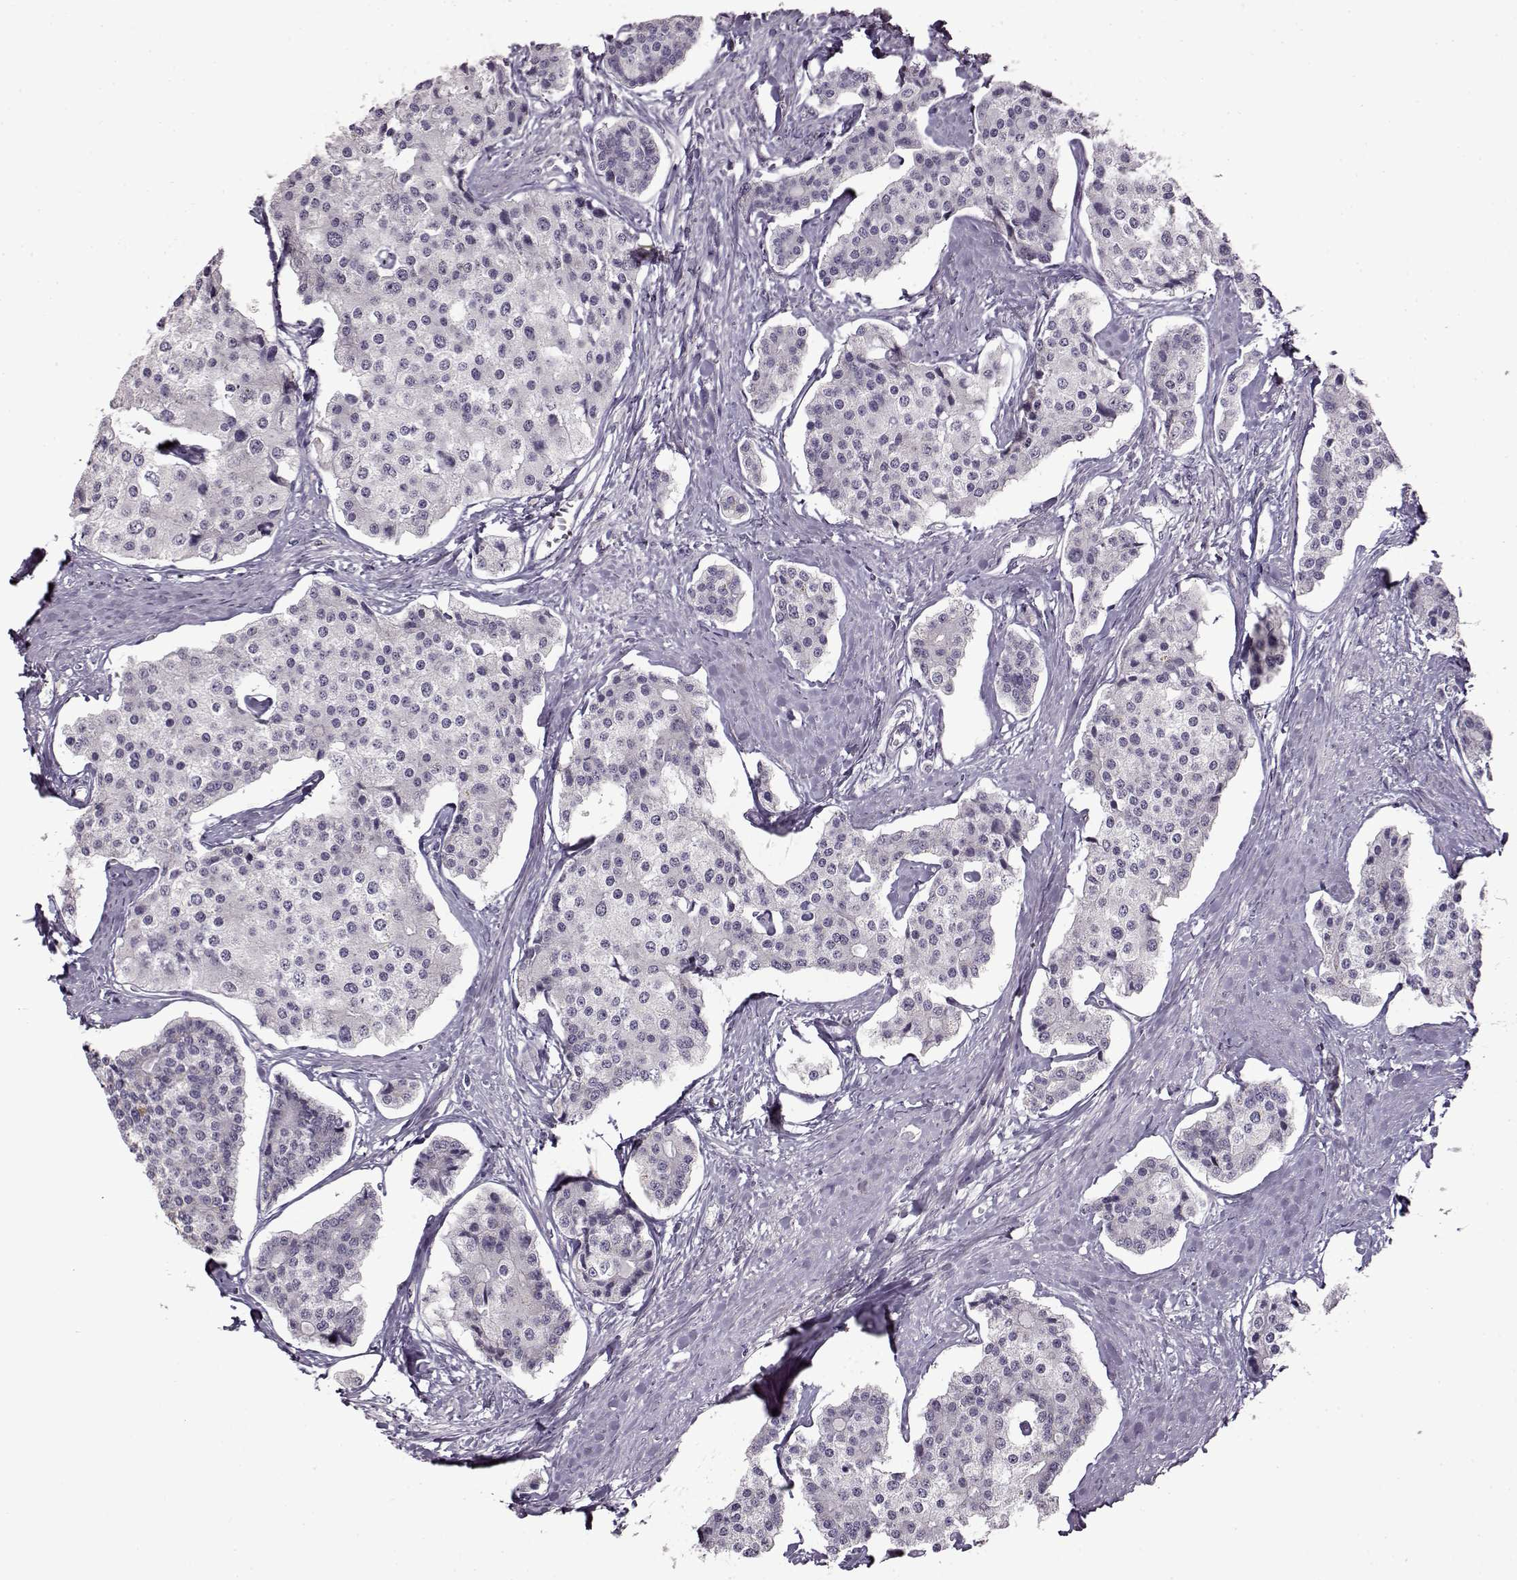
{"staining": {"intensity": "negative", "quantity": "none", "location": "none"}, "tissue": "carcinoid", "cell_type": "Tumor cells", "image_type": "cancer", "snomed": [{"axis": "morphology", "description": "Carcinoid, malignant, NOS"}, {"axis": "topography", "description": "Small intestine"}], "caption": "This is an immunohistochemistry (IHC) micrograph of human carcinoid. There is no staining in tumor cells.", "gene": "FSHB", "patient": {"sex": "female", "age": 65}}